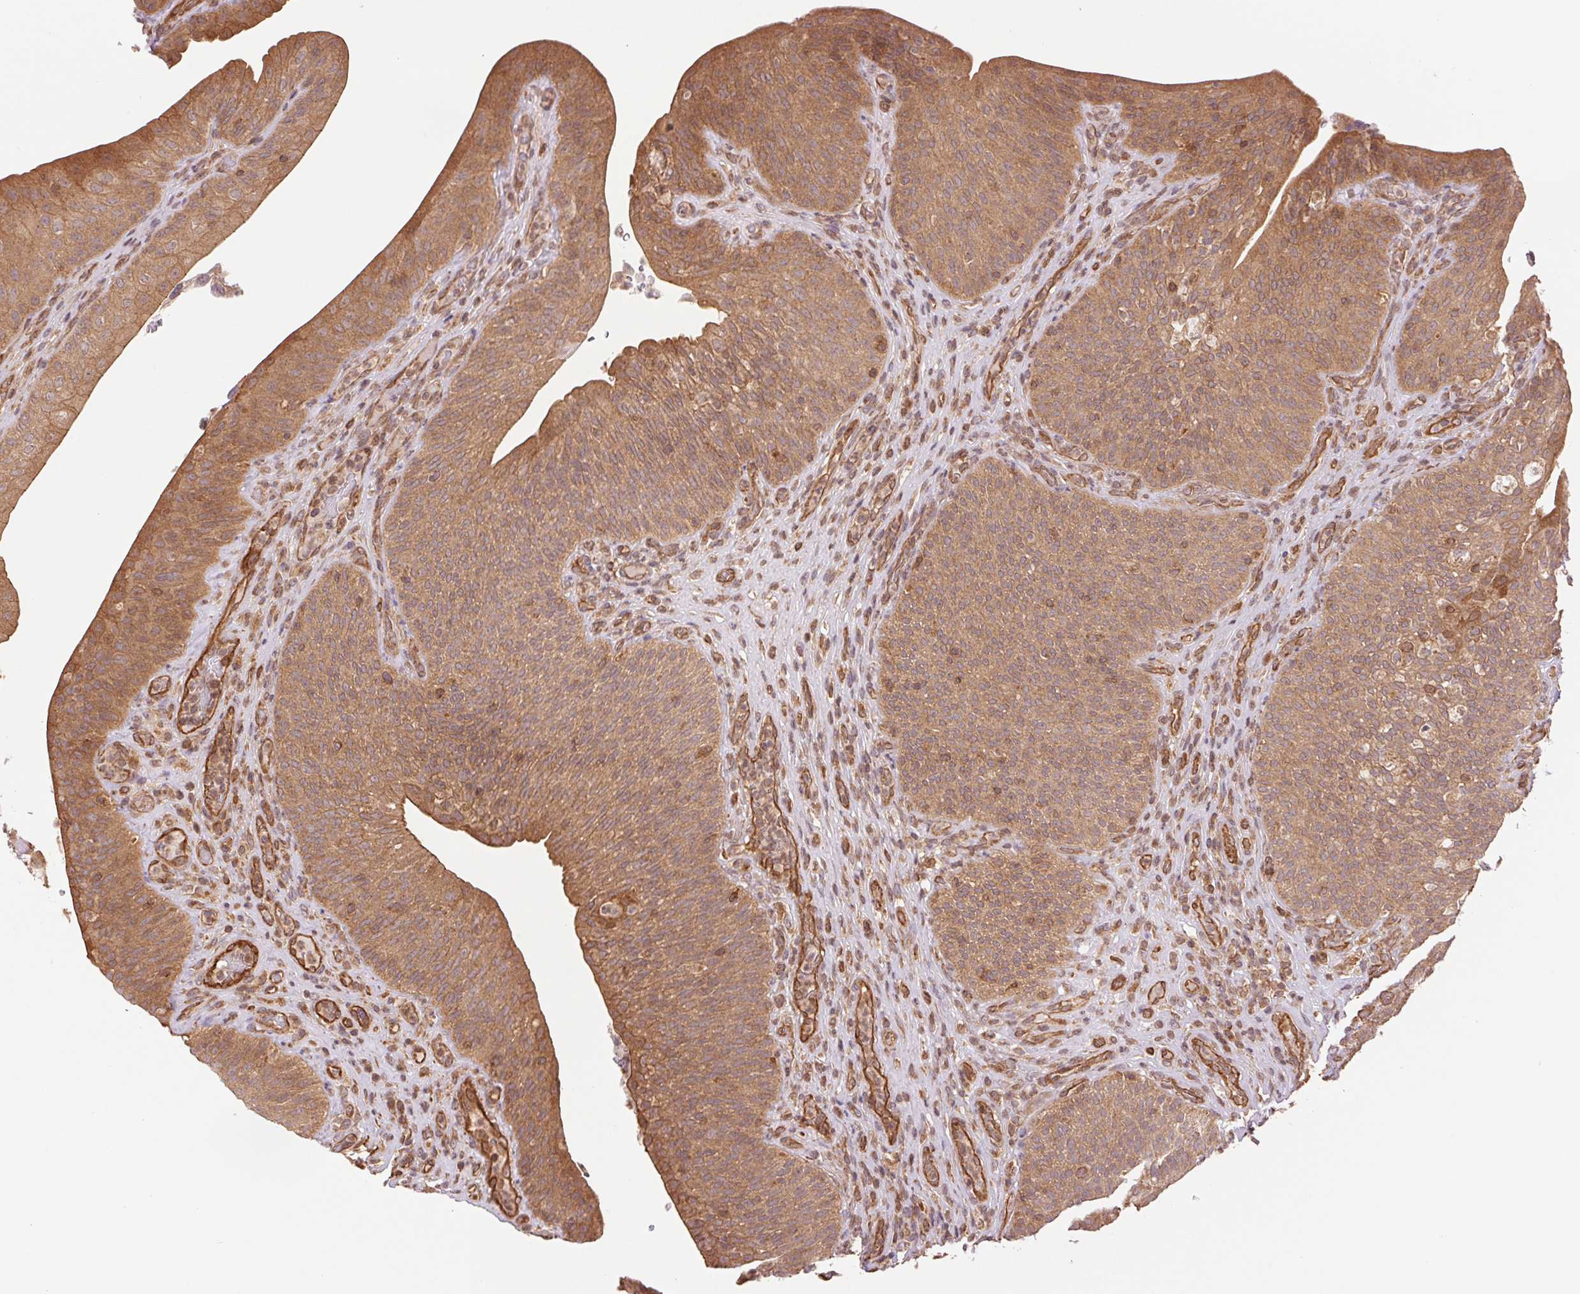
{"staining": {"intensity": "moderate", "quantity": ">75%", "location": "cytoplasmic/membranous"}, "tissue": "urinary bladder", "cell_type": "Urothelial cells", "image_type": "normal", "snomed": [{"axis": "morphology", "description": "Normal tissue, NOS"}, {"axis": "topography", "description": "Urinary bladder"}, {"axis": "topography", "description": "Peripheral nerve tissue"}], "caption": "IHC of benign urinary bladder demonstrates medium levels of moderate cytoplasmic/membranous positivity in about >75% of urothelial cells. Nuclei are stained in blue.", "gene": "STARD7", "patient": {"sex": "male", "age": 66}}